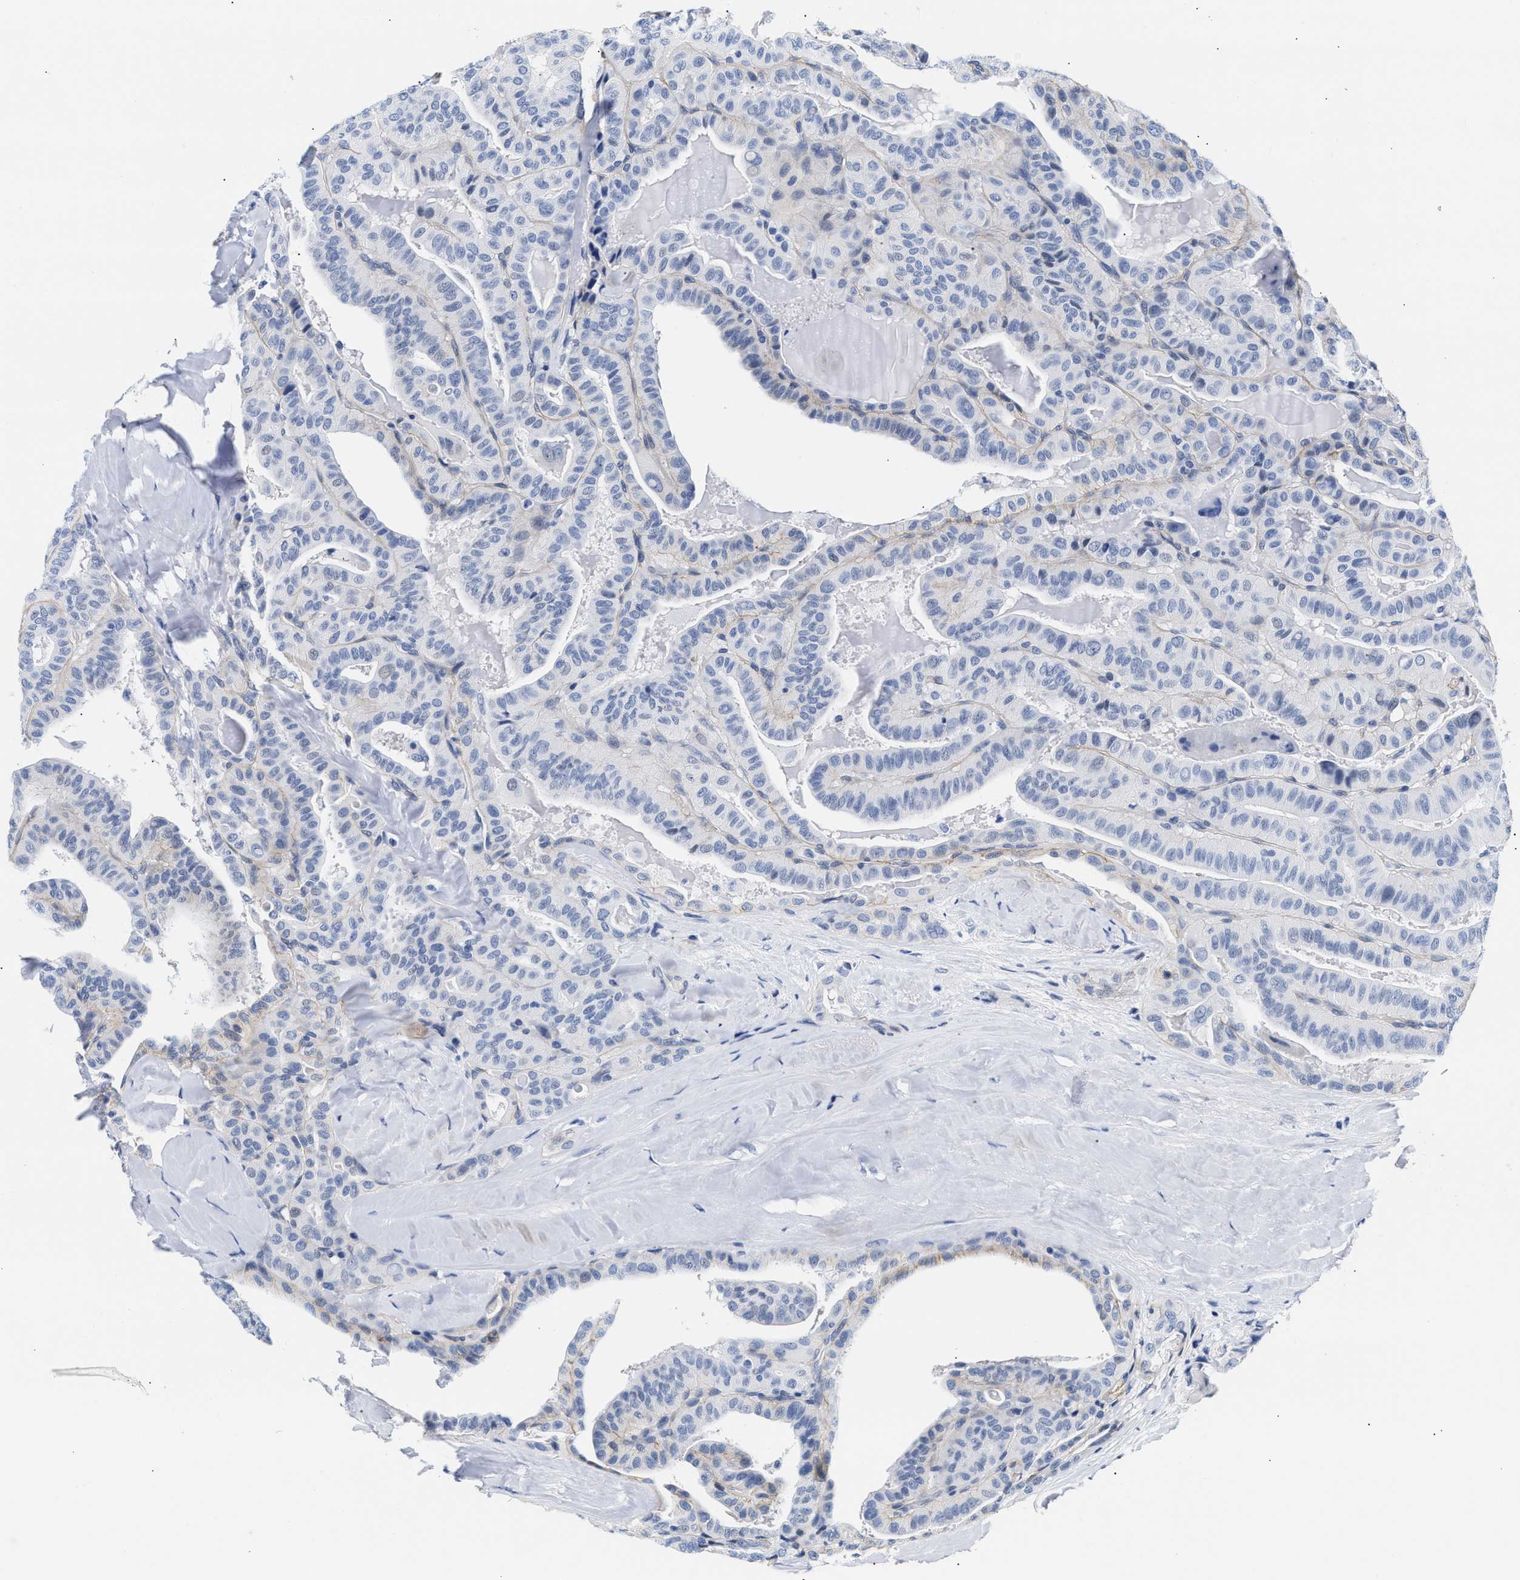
{"staining": {"intensity": "negative", "quantity": "none", "location": "none"}, "tissue": "thyroid cancer", "cell_type": "Tumor cells", "image_type": "cancer", "snomed": [{"axis": "morphology", "description": "Papillary adenocarcinoma, NOS"}, {"axis": "topography", "description": "Thyroid gland"}], "caption": "The micrograph exhibits no significant positivity in tumor cells of thyroid cancer.", "gene": "TRIM29", "patient": {"sex": "male", "age": 77}}